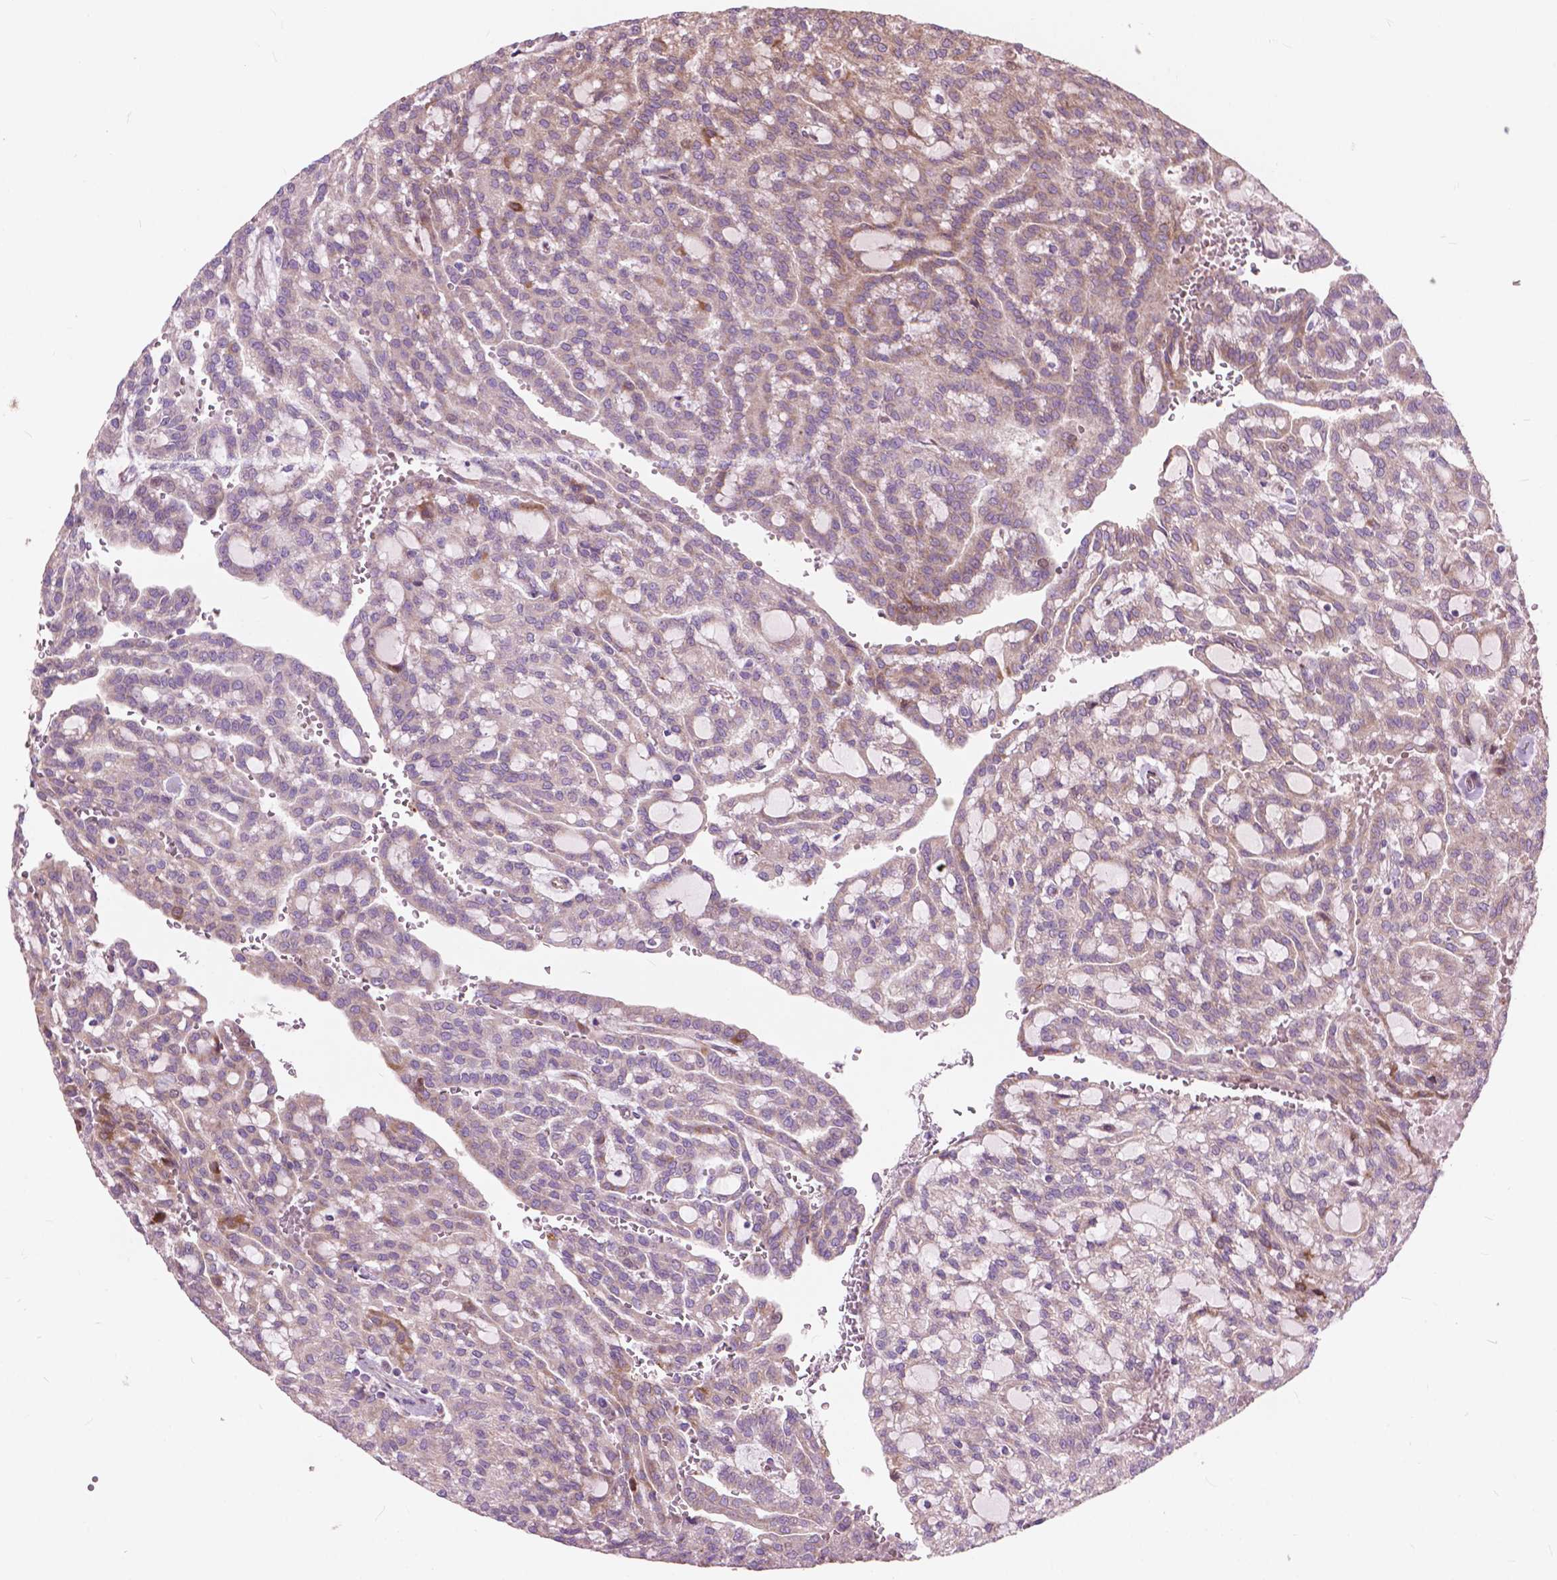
{"staining": {"intensity": "weak", "quantity": "<25%", "location": "cytoplasmic/membranous"}, "tissue": "renal cancer", "cell_type": "Tumor cells", "image_type": "cancer", "snomed": [{"axis": "morphology", "description": "Adenocarcinoma, NOS"}, {"axis": "topography", "description": "Kidney"}], "caption": "The histopathology image exhibits no significant positivity in tumor cells of renal cancer (adenocarcinoma). (IHC, brightfield microscopy, high magnification).", "gene": "MORN1", "patient": {"sex": "male", "age": 63}}